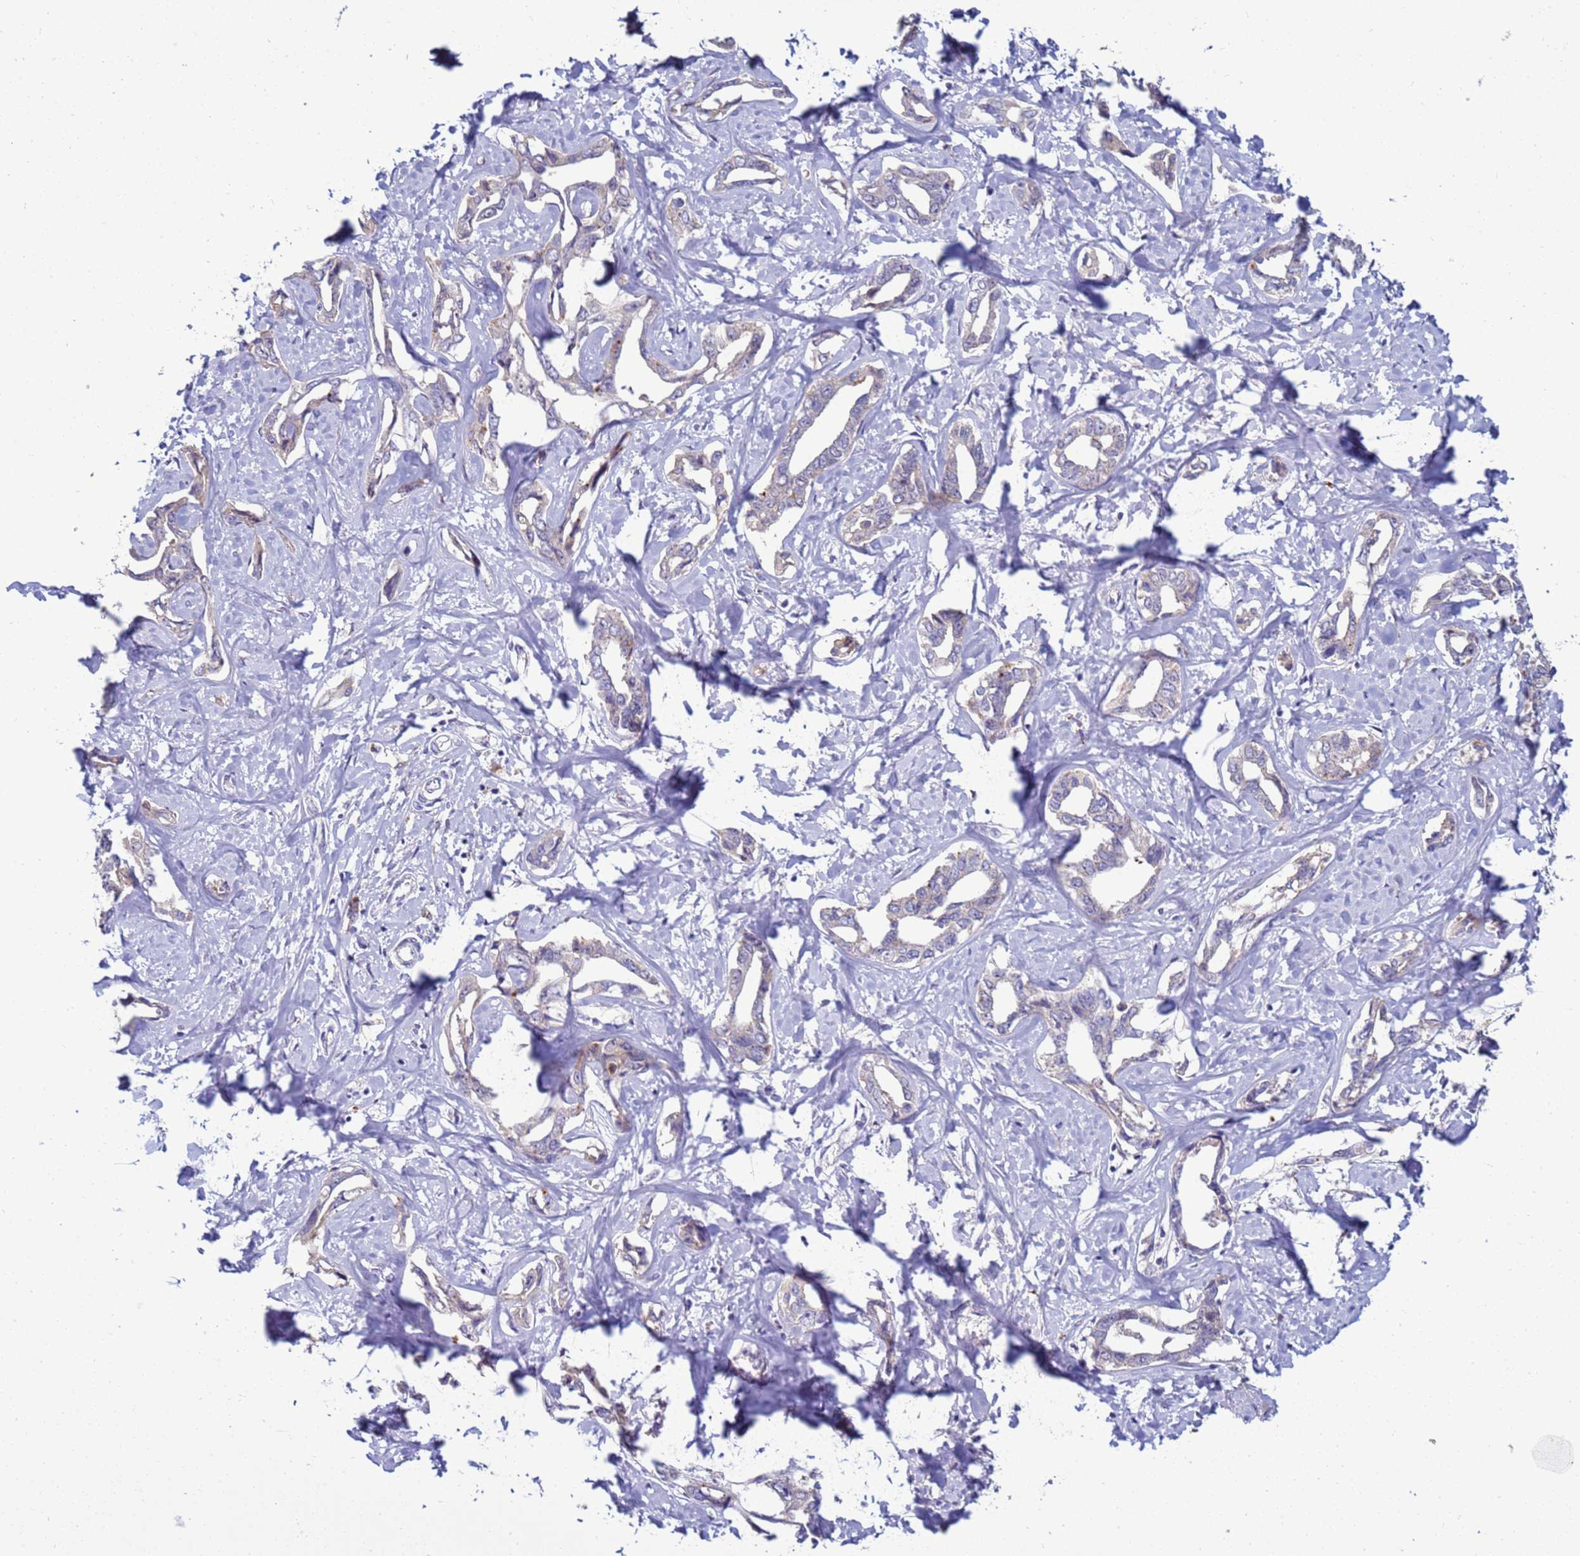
{"staining": {"intensity": "negative", "quantity": "none", "location": "none"}, "tissue": "liver cancer", "cell_type": "Tumor cells", "image_type": "cancer", "snomed": [{"axis": "morphology", "description": "Cholangiocarcinoma"}, {"axis": "topography", "description": "Liver"}], "caption": "Liver cancer was stained to show a protein in brown. There is no significant positivity in tumor cells.", "gene": "NAT2", "patient": {"sex": "male", "age": 59}}